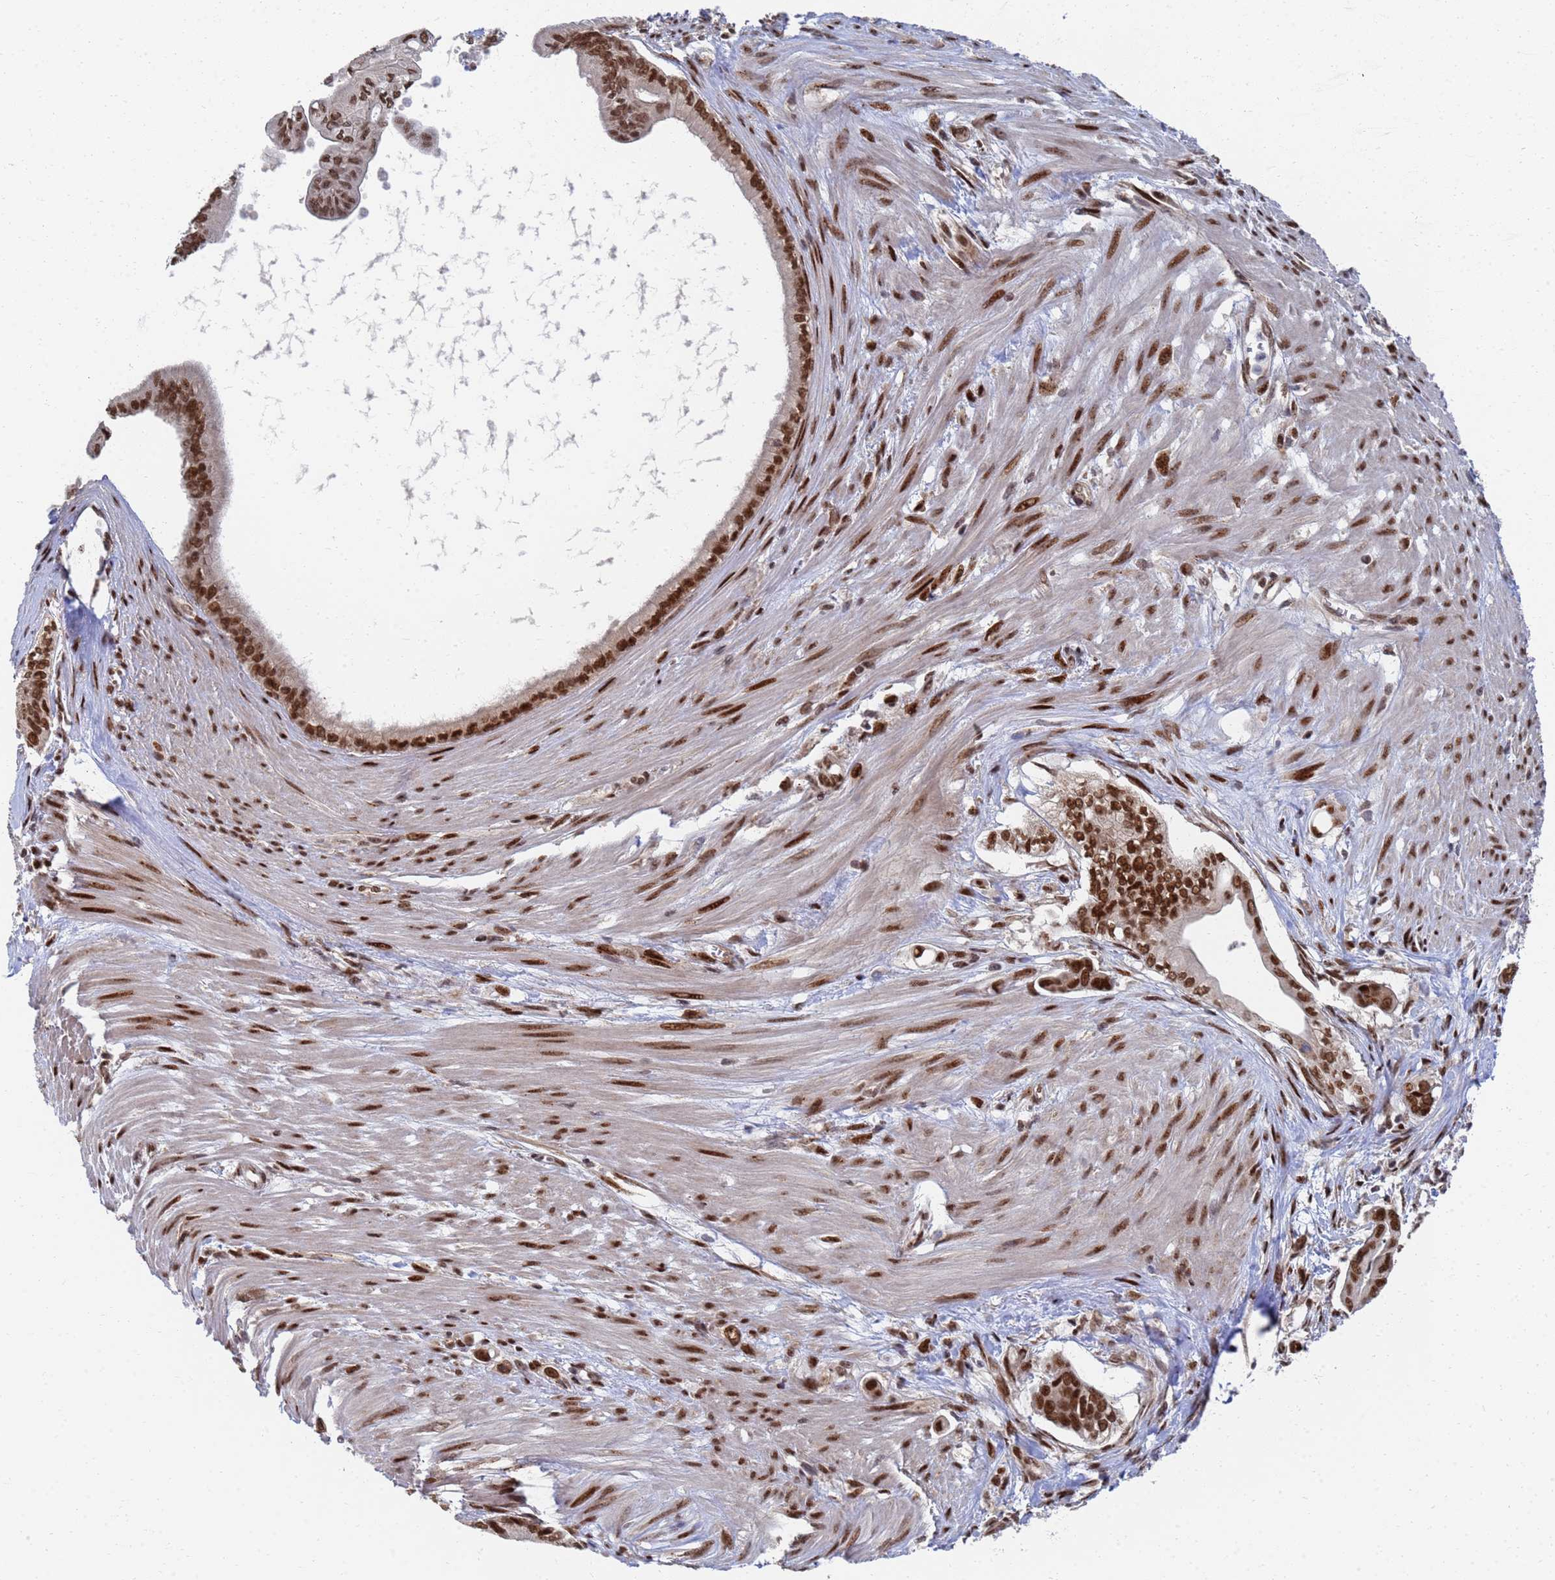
{"staining": {"intensity": "strong", "quantity": ">75%", "location": "nuclear"}, "tissue": "pancreatic cancer", "cell_type": "Tumor cells", "image_type": "cancer", "snomed": [{"axis": "morphology", "description": "Adenocarcinoma, NOS"}, {"axis": "topography", "description": "Pancreas"}], "caption": "Immunohistochemistry of human adenocarcinoma (pancreatic) demonstrates high levels of strong nuclear expression in about >75% of tumor cells.", "gene": "AP5Z1", "patient": {"sex": "male", "age": 71}}